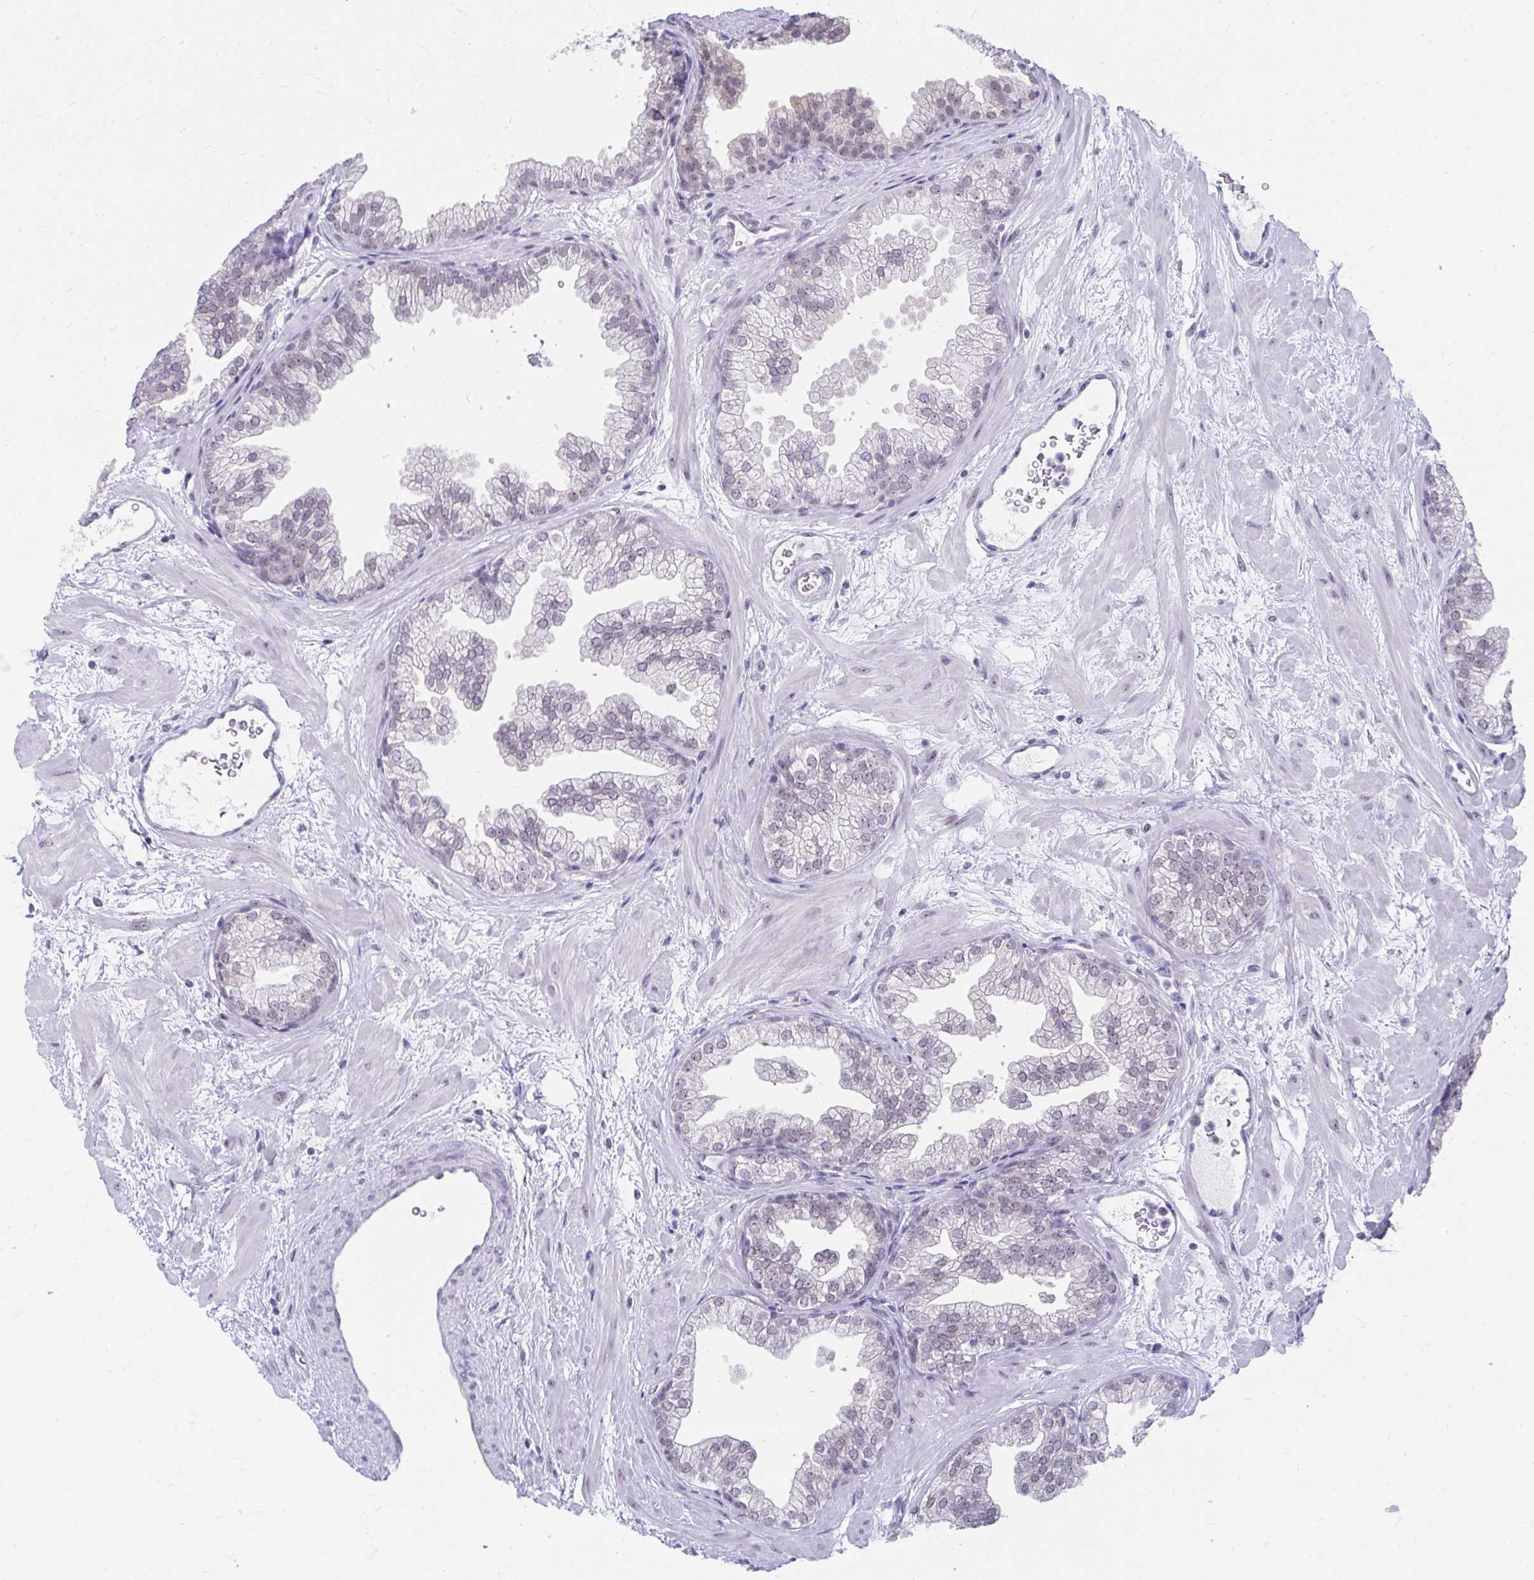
{"staining": {"intensity": "weak", "quantity": "25%-75%", "location": "nuclear"}, "tissue": "prostate", "cell_type": "Glandular cells", "image_type": "normal", "snomed": [{"axis": "morphology", "description": "Normal tissue, NOS"}, {"axis": "topography", "description": "Prostate"}], "caption": "Benign prostate shows weak nuclear expression in approximately 25%-75% of glandular cells.", "gene": "HIRA", "patient": {"sex": "male", "age": 37}}